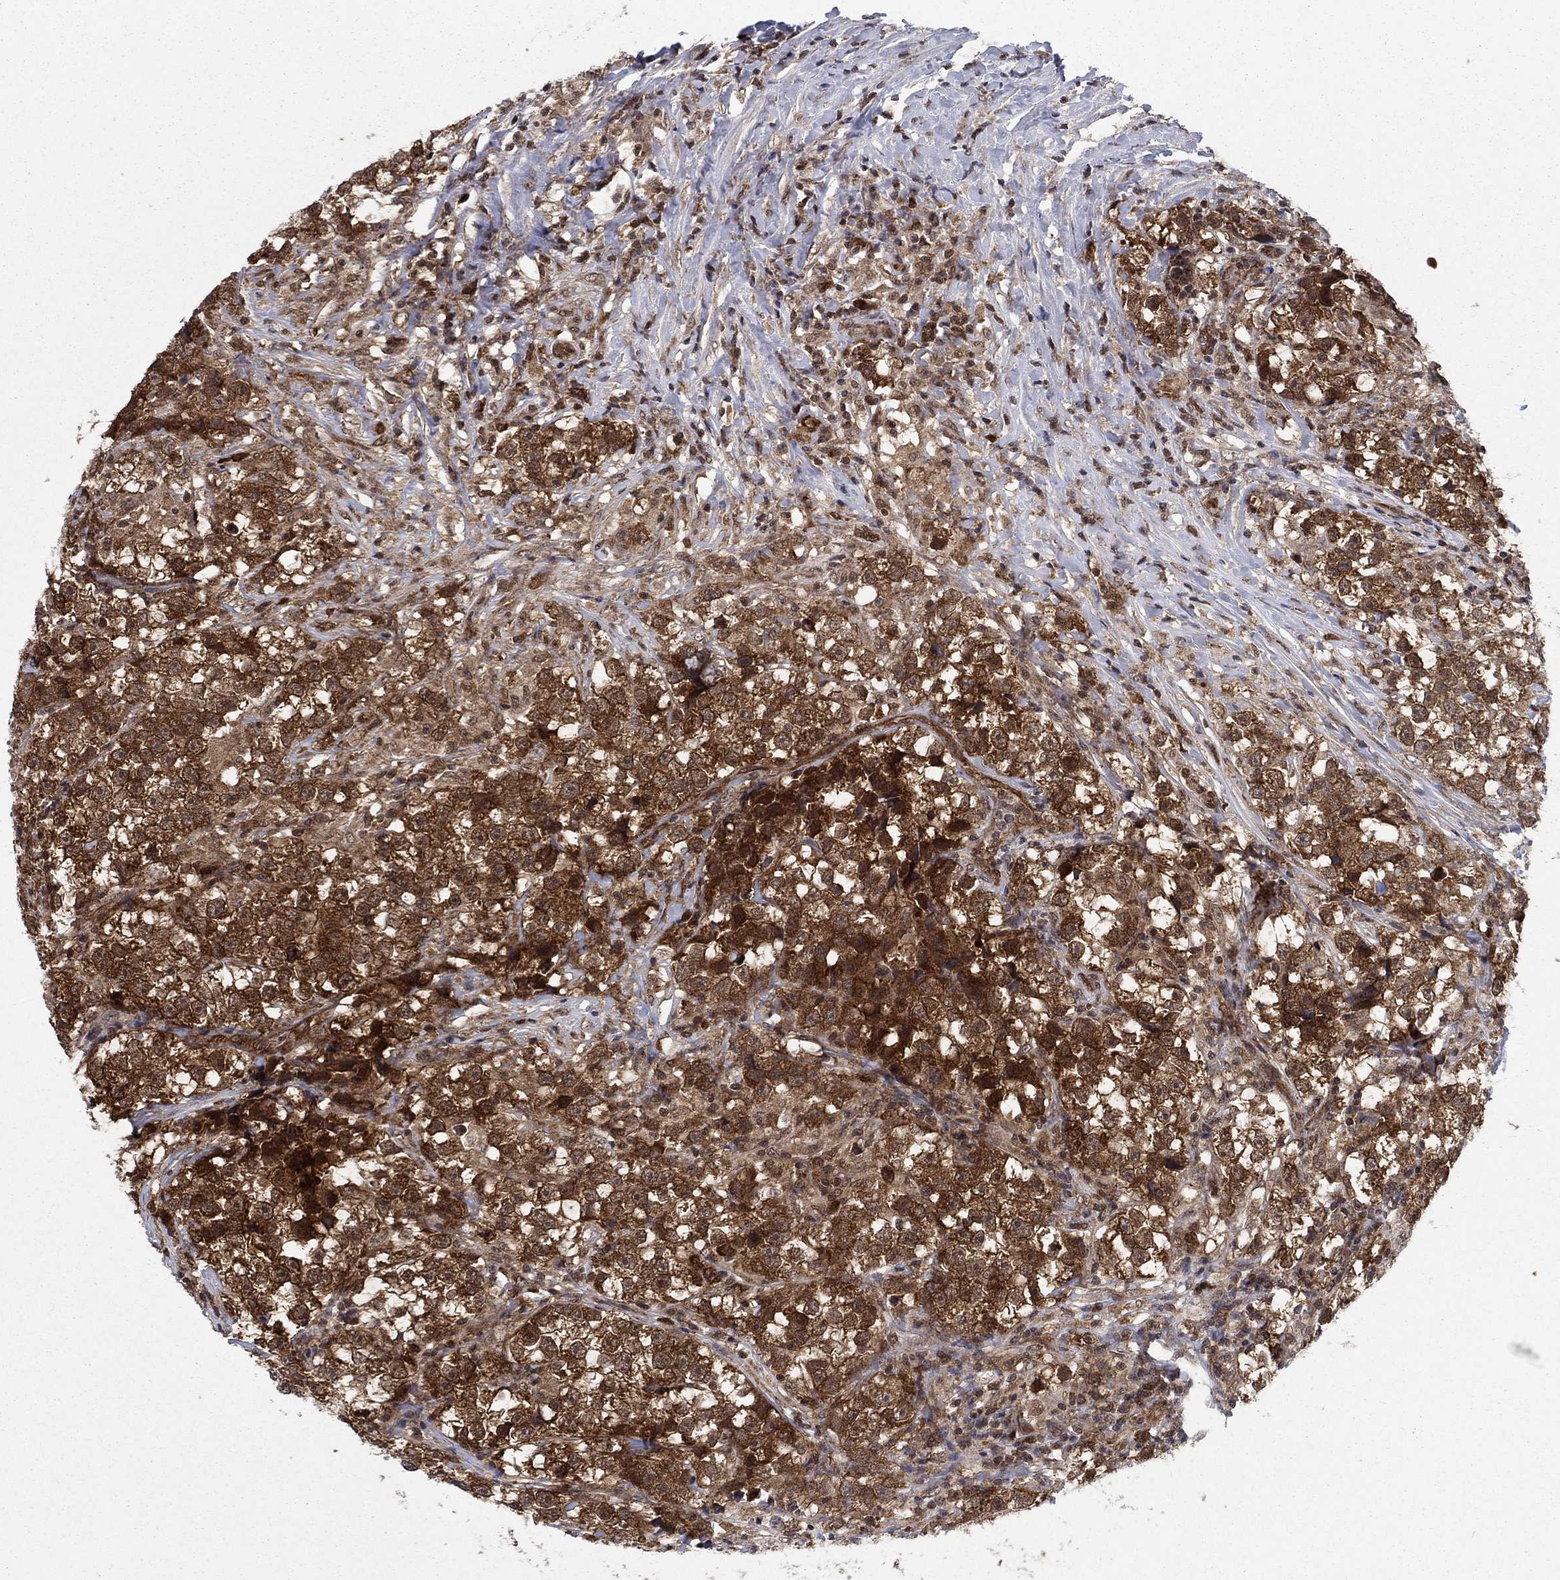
{"staining": {"intensity": "strong", "quantity": ">75%", "location": "cytoplasmic/membranous"}, "tissue": "testis cancer", "cell_type": "Tumor cells", "image_type": "cancer", "snomed": [{"axis": "morphology", "description": "Seminoma, NOS"}, {"axis": "topography", "description": "Testis"}], "caption": "A brown stain highlights strong cytoplasmic/membranous staining of a protein in human testis cancer (seminoma) tumor cells.", "gene": "DNAJA1", "patient": {"sex": "male", "age": 46}}